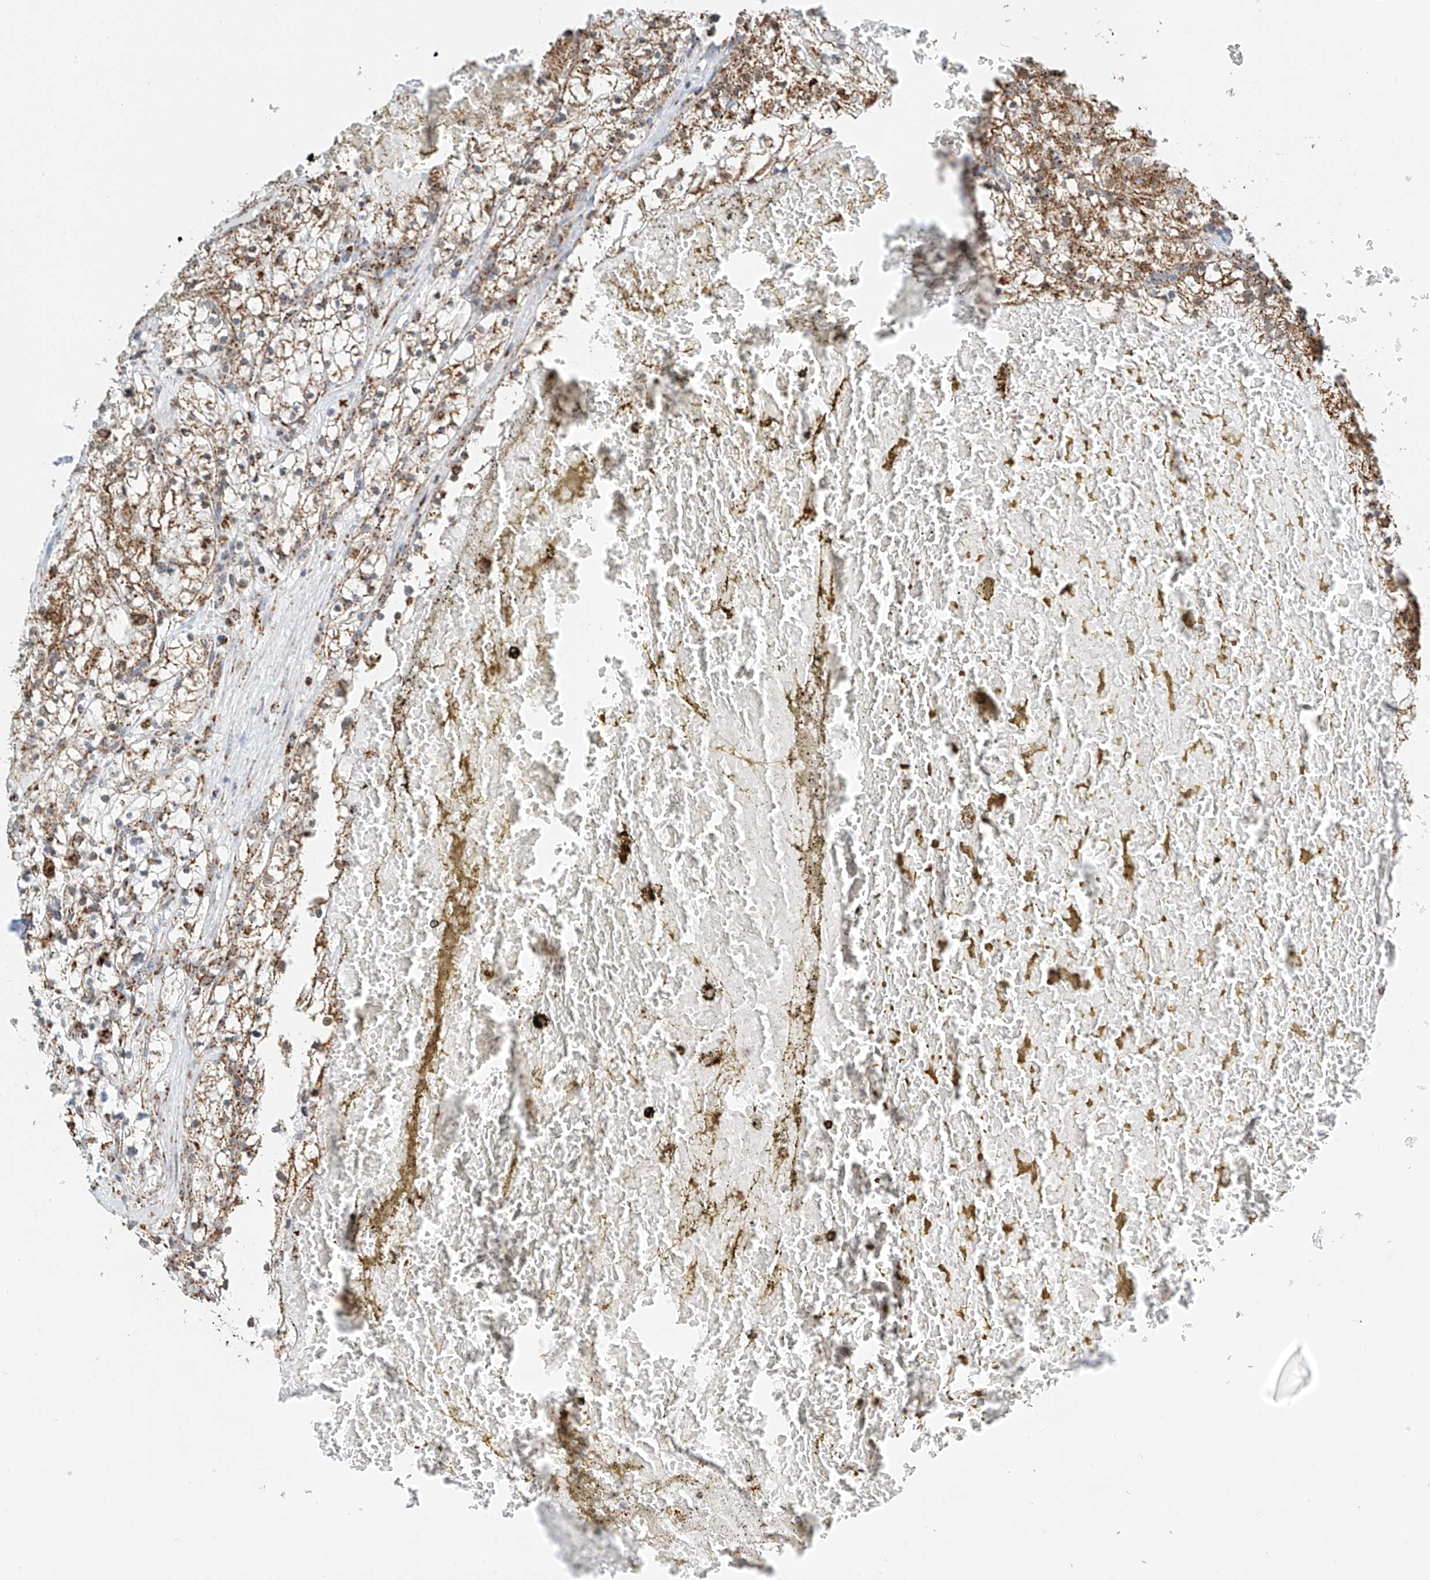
{"staining": {"intensity": "moderate", "quantity": ">75%", "location": "cytoplasmic/membranous"}, "tissue": "renal cancer", "cell_type": "Tumor cells", "image_type": "cancer", "snomed": [{"axis": "morphology", "description": "Normal tissue, NOS"}, {"axis": "morphology", "description": "Adenocarcinoma, NOS"}, {"axis": "topography", "description": "Kidney"}], "caption": "Immunohistochemistry of human adenocarcinoma (renal) exhibits medium levels of moderate cytoplasmic/membranous expression in about >75% of tumor cells. The protein is shown in brown color, while the nuclei are stained blue.", "gene": "PPA2", "patient": {"sex": "male", "age": 68}}